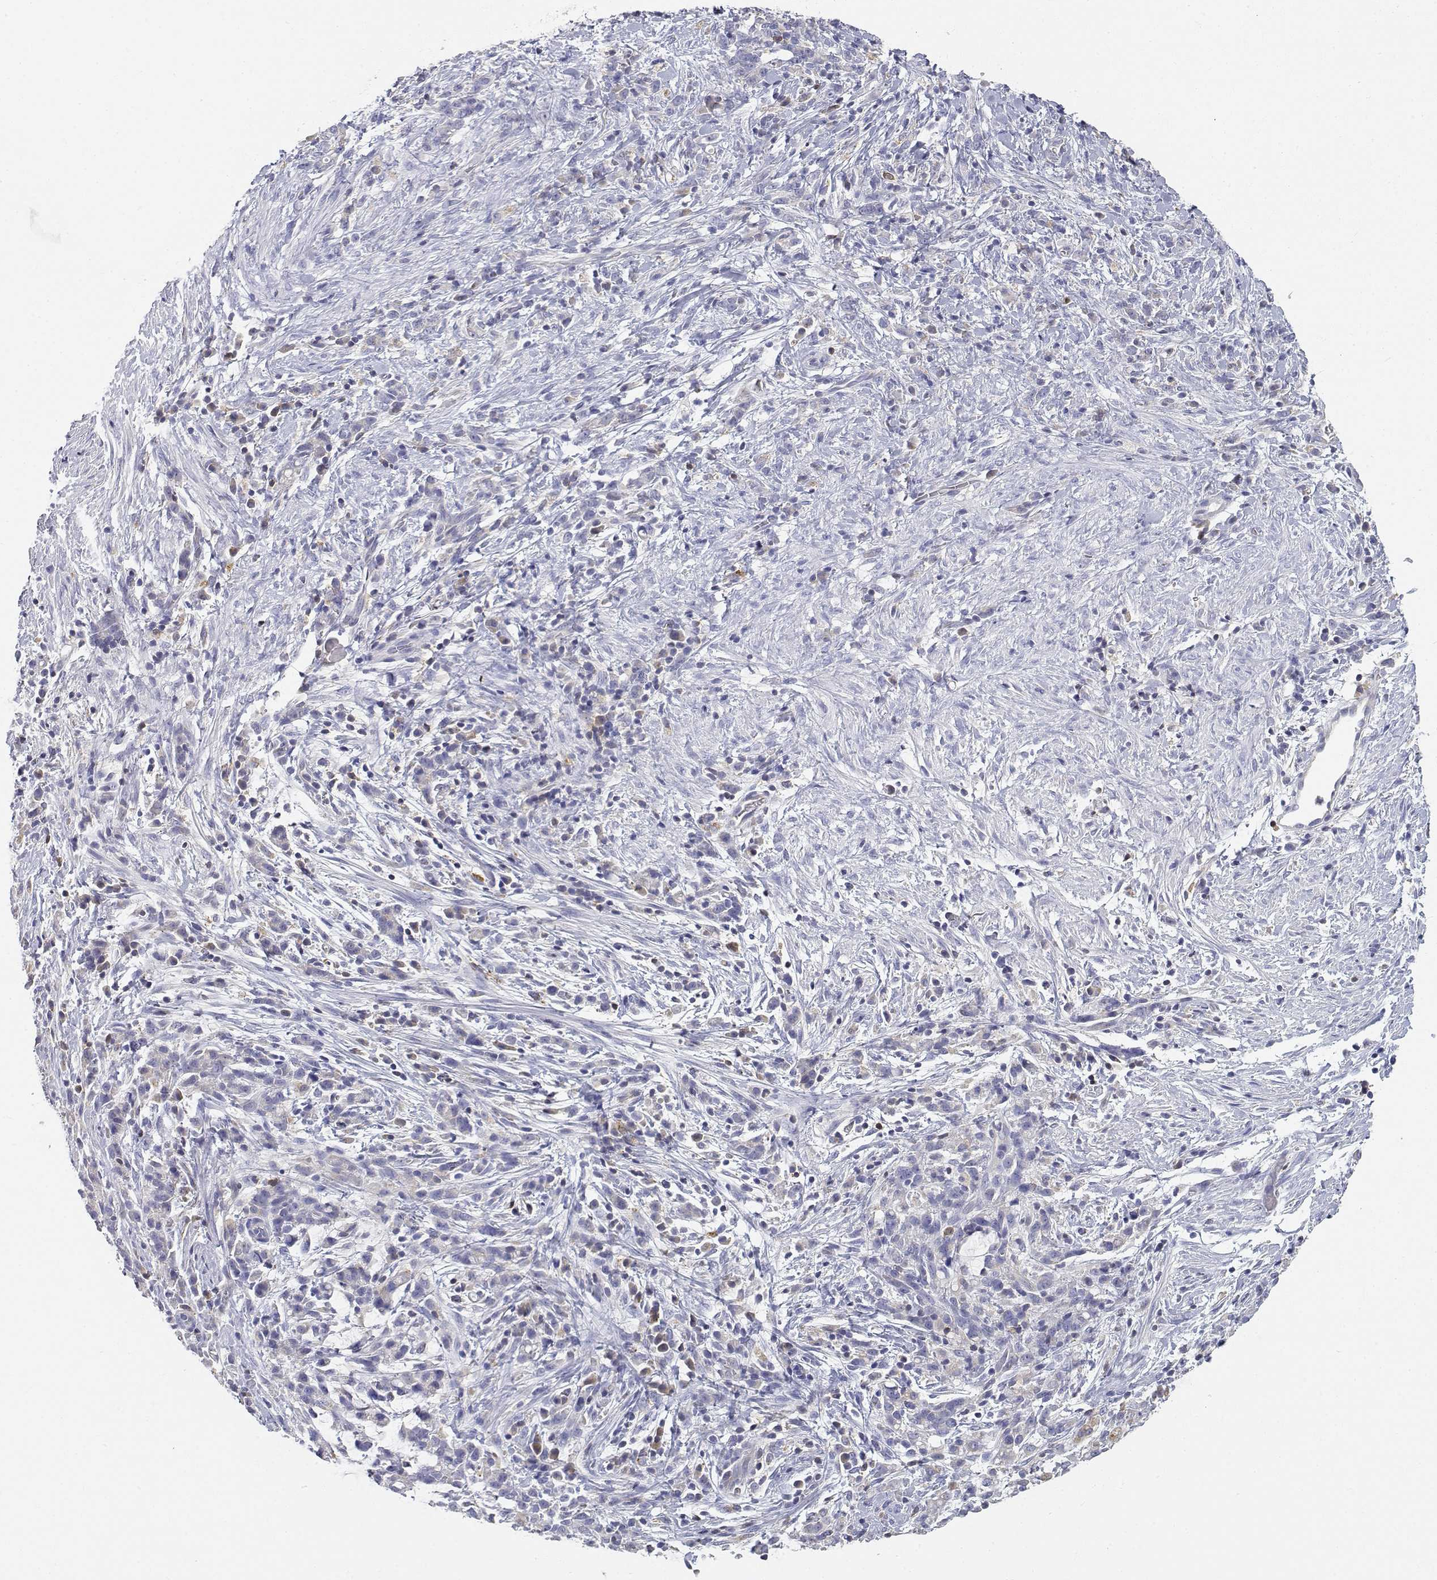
{"staining": {"intensity": "negative", "quantity": "none", "location": "none"}, "tissue": "stomach cancer", "cell_type": "Tumor cells", "image_type": "cancer", "snomed": [{"axis": "morphology", "description": "Adenocarcinoma, NOS"}, {"axis": "topography", "description": "Stomach"}], "caption": "This histopathology image is of stomach cancer (adenocarcinoma) stained with IHC to label a protein in brown with the nuclei are counter-stained blue. There is no staining in tumor cells.", "gene": "ADA", "patient": {"sex": "female", "age": 57}}